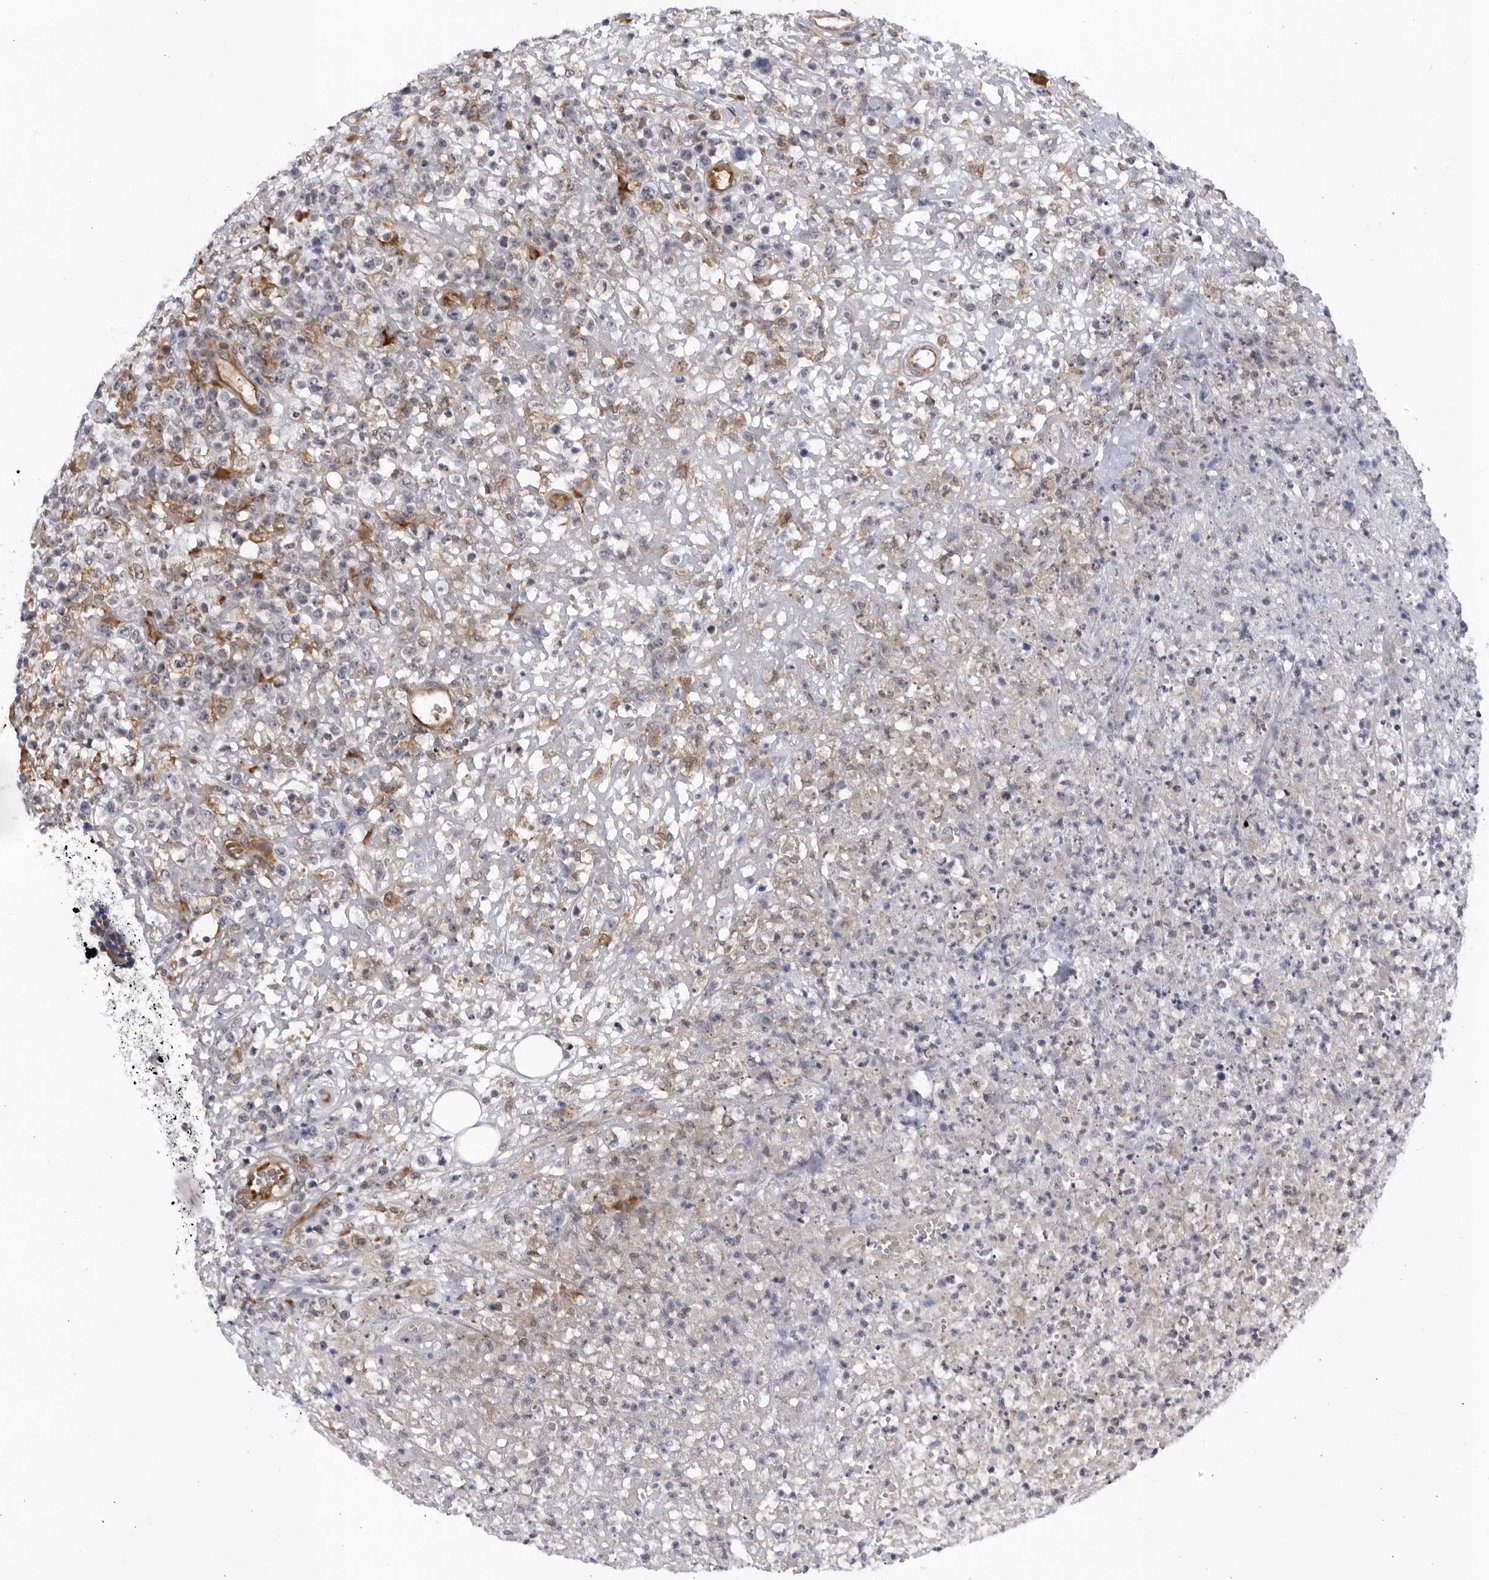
{"staining": {"intensity": "negative", "quantity": "none", "location": "none"}, "tissue": "lymphoma", "cell_type": "Tumor cells", "image_type": "cancer", "snomed": [{"axis": "morphology", "description": "Malignant lymphoma, non-Hodgkin's type, High grade"}, {"axis": "topography", "description": "Colon"}], "caption": "An immunohistochemistry micrograph of malignant lymphoma, non-Hodgkin's type (high-grade) is shown. There is no staining in tumor cells of malignant lymphoma, non-Hodgkin's type (high-grade). The staining was performed using DAB (3,3'-diaminobenzidine) to visualize the protein expression in brown, while the nuclei were stained in blue with hematoxylin (Magnification: 20x).", "gene": "BMP2K", "patient": {"sex": "female", "age": 53}}